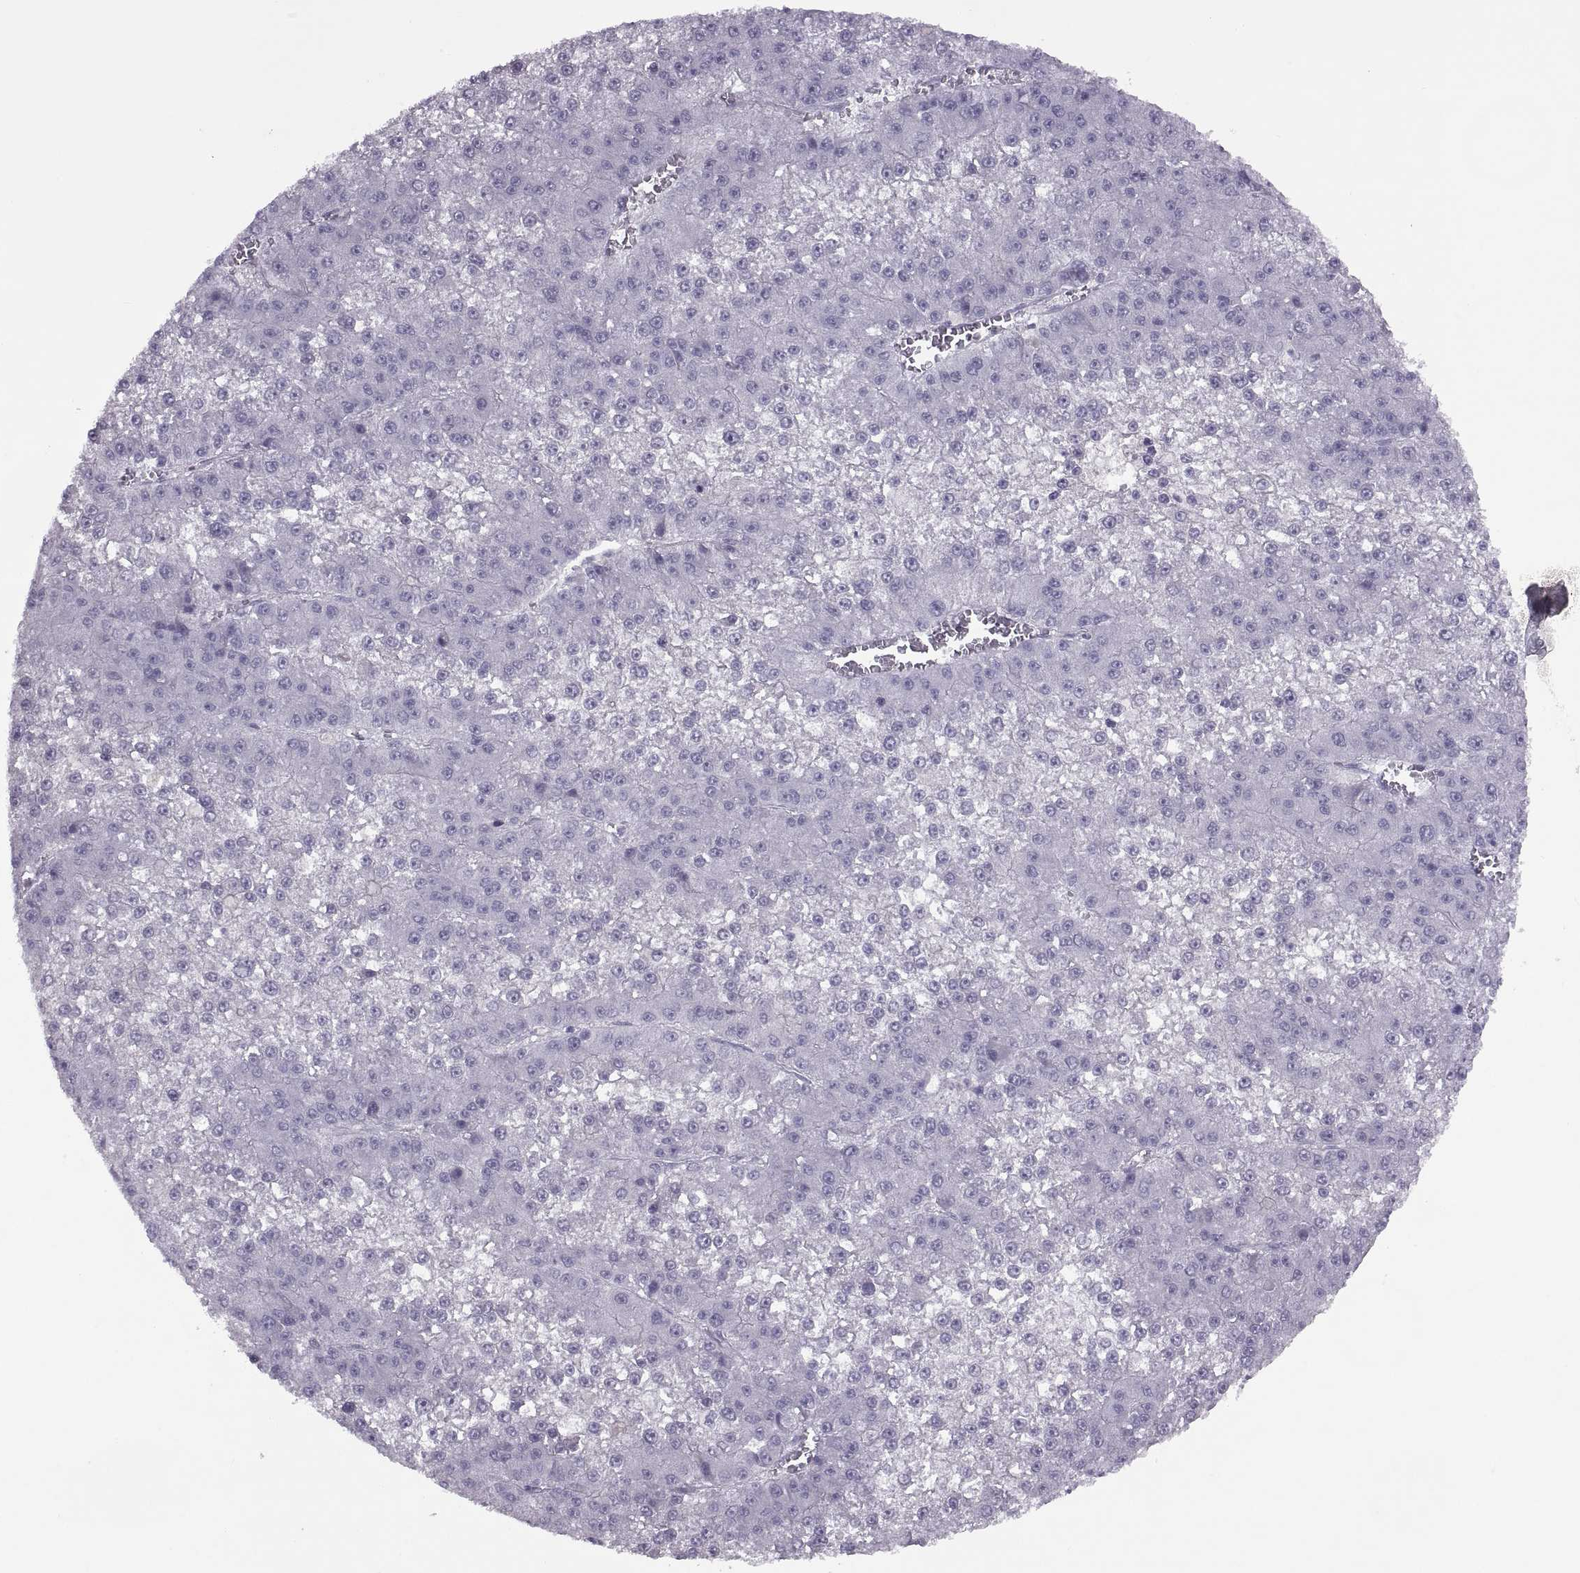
{"staining": {"intensity": "negative", "quantity": "none", "location": "none"}, "tissue": "liver cancer", "cell_type": "Tumor cells", "image_type": "cancer", "snomed": [{"axis": "morphology", "description": "Carcinoma, Hepatocellular, NOS"}, {"axis": "topography", "description": "Liver"}], "caption": "Hepatocellular carcinoma (liver) stained for a protein using immunohistochemistry displays no staining tumor cells.", "gene": "RSPH6A", "patient": {"sex": "female", "age": 73}}